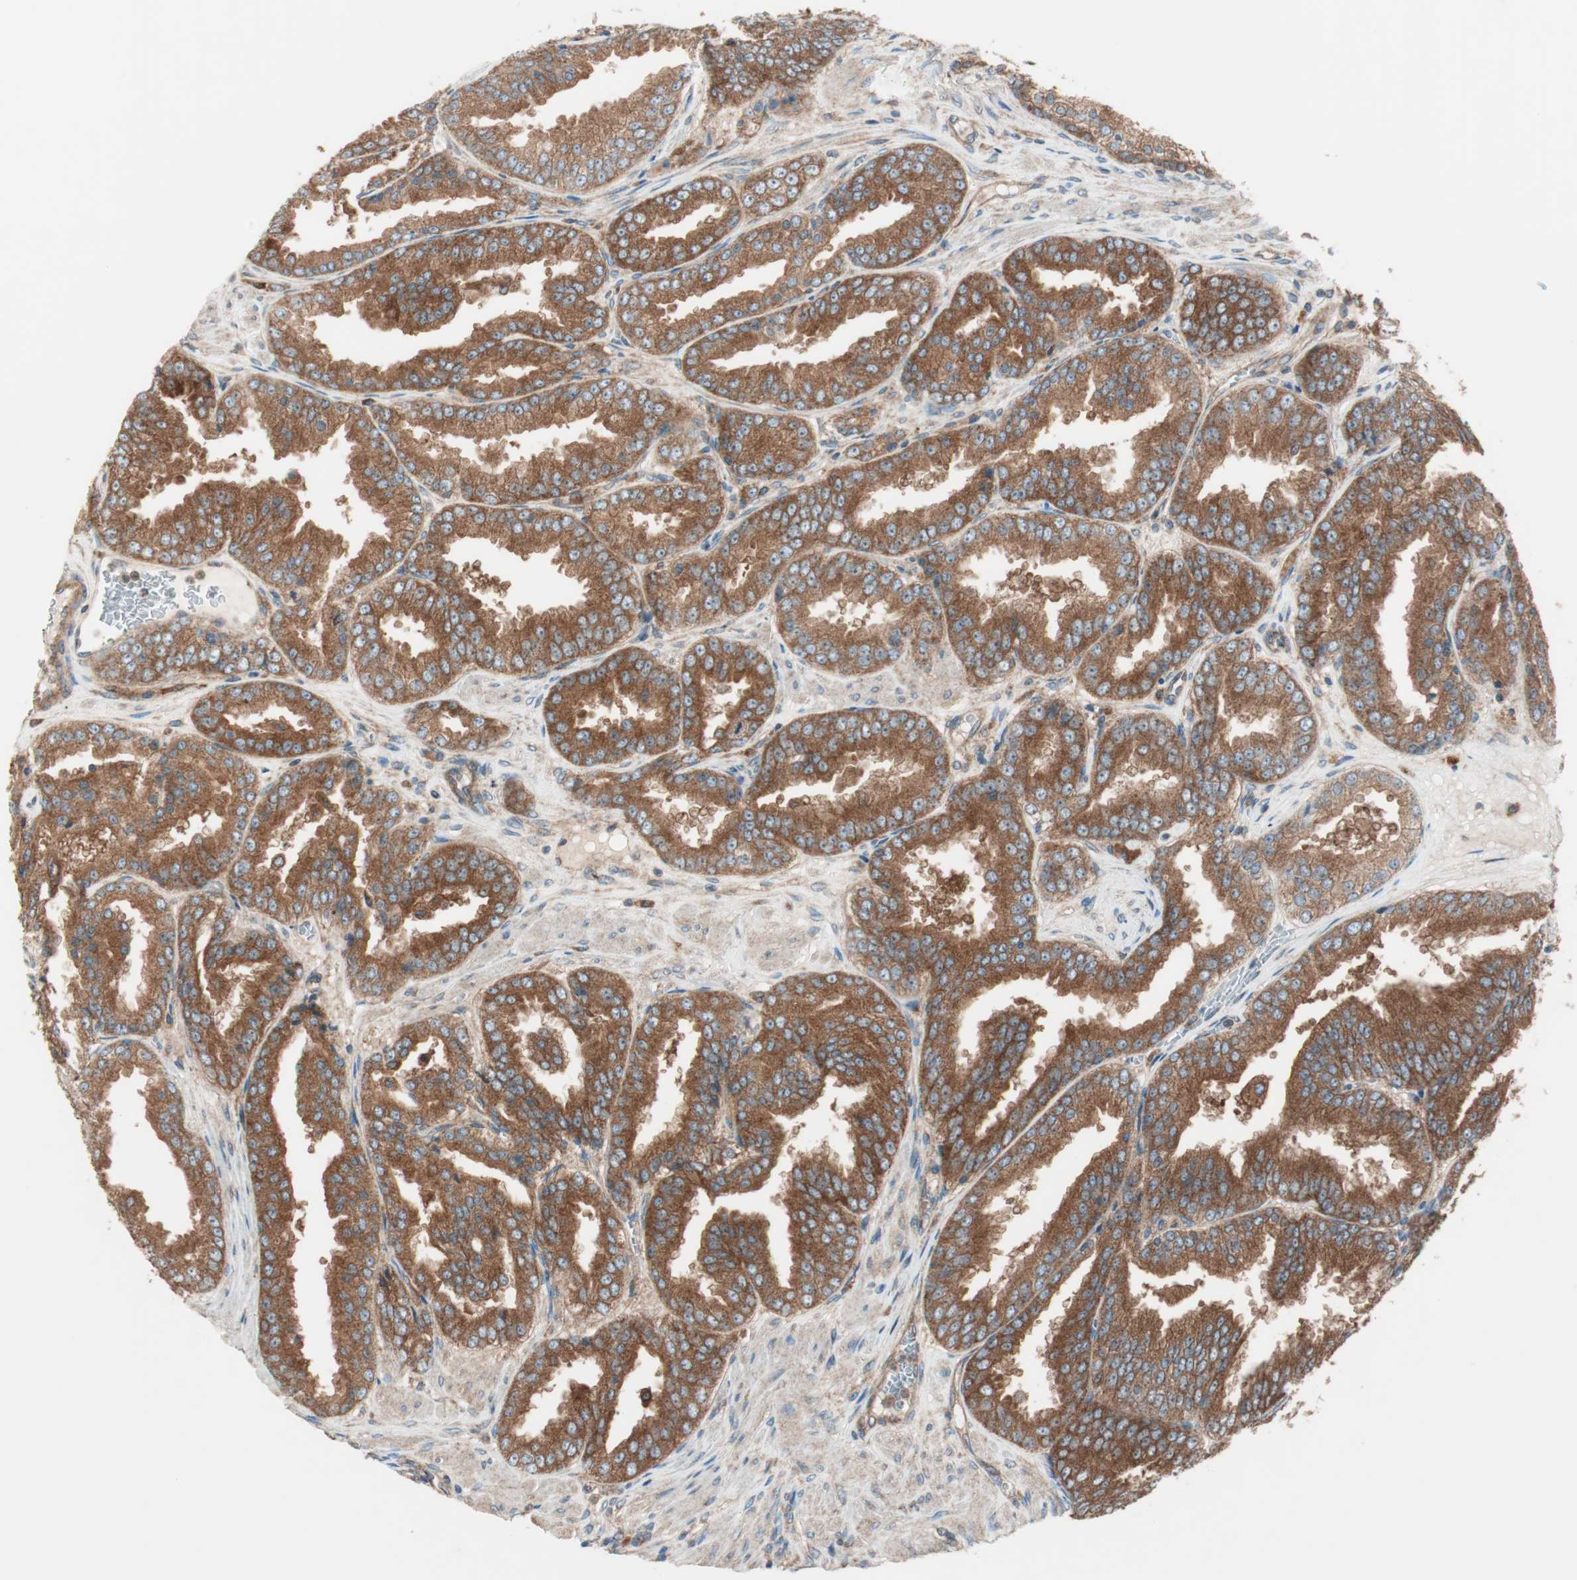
{"staining": {"intensity": "moderate", "quantity": ">75%", "location": "cytoplasmic/membranous"}, "tissue": "prostate cancer", "cell_type": "Tumor cells", "image_type": "cancer", "snomed": [{"axis": "morphology", "description": "Adenocarcinoma, High grade"}, {"axis": "topography", "description": "Prostate"}], "caption": "Immunohistochemistry photomicrograph of neoplastic tissue: human prostate cancer (adenocarcinoma (high-grade)) stained using immunohistochemistry (IHC) demonstrates medium levels of moderate protein expression localized specifically in the cytoplasmic/membranous of tumor cells, appearing as a cytoplasmic/membranous brown color.", "gene": "RAB5A", "patient": {"sex": "male", "age": 61}}